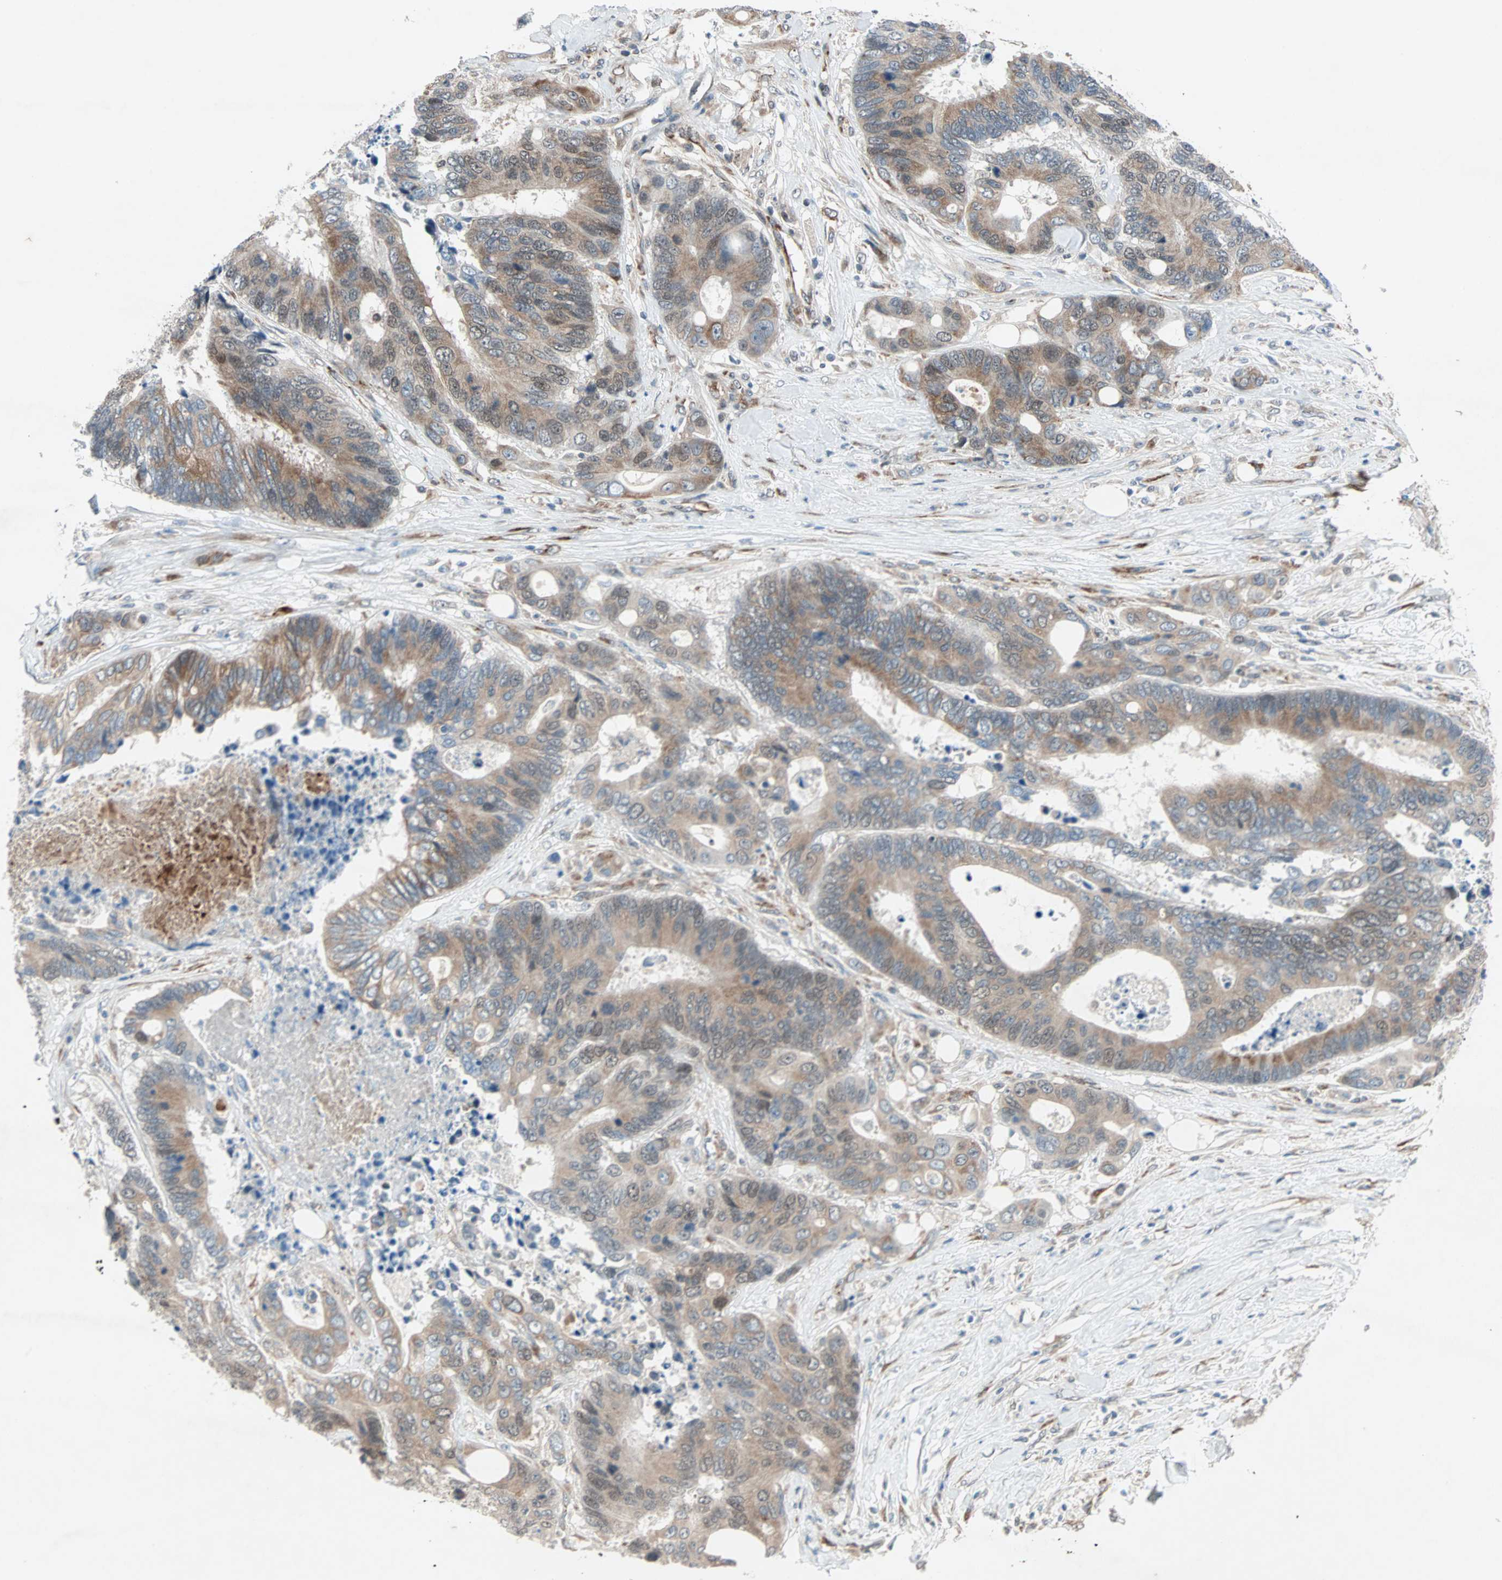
{"staining": {"intensity": "moderate", "quantity": ">75%", "location": "cytoplasmic/membranous"}, "tissue": "colorectal cancer", "cell_type": "Tumor cells", "image_type": "cancer", "snomed": [{"axis": "morphology", "description": "Adenocarcinoma, NOS"}, {"axis": "topography", "description": "Rectum"}], "caption": "The image demonstrates staining of colorectal adenocarcinoma, revealing moderate cytoplasmic/membranous protein positivity (brown color) within tumor cells.", "gene": "ZNF37A", "patient": {"sex": "male", "age": 55}}